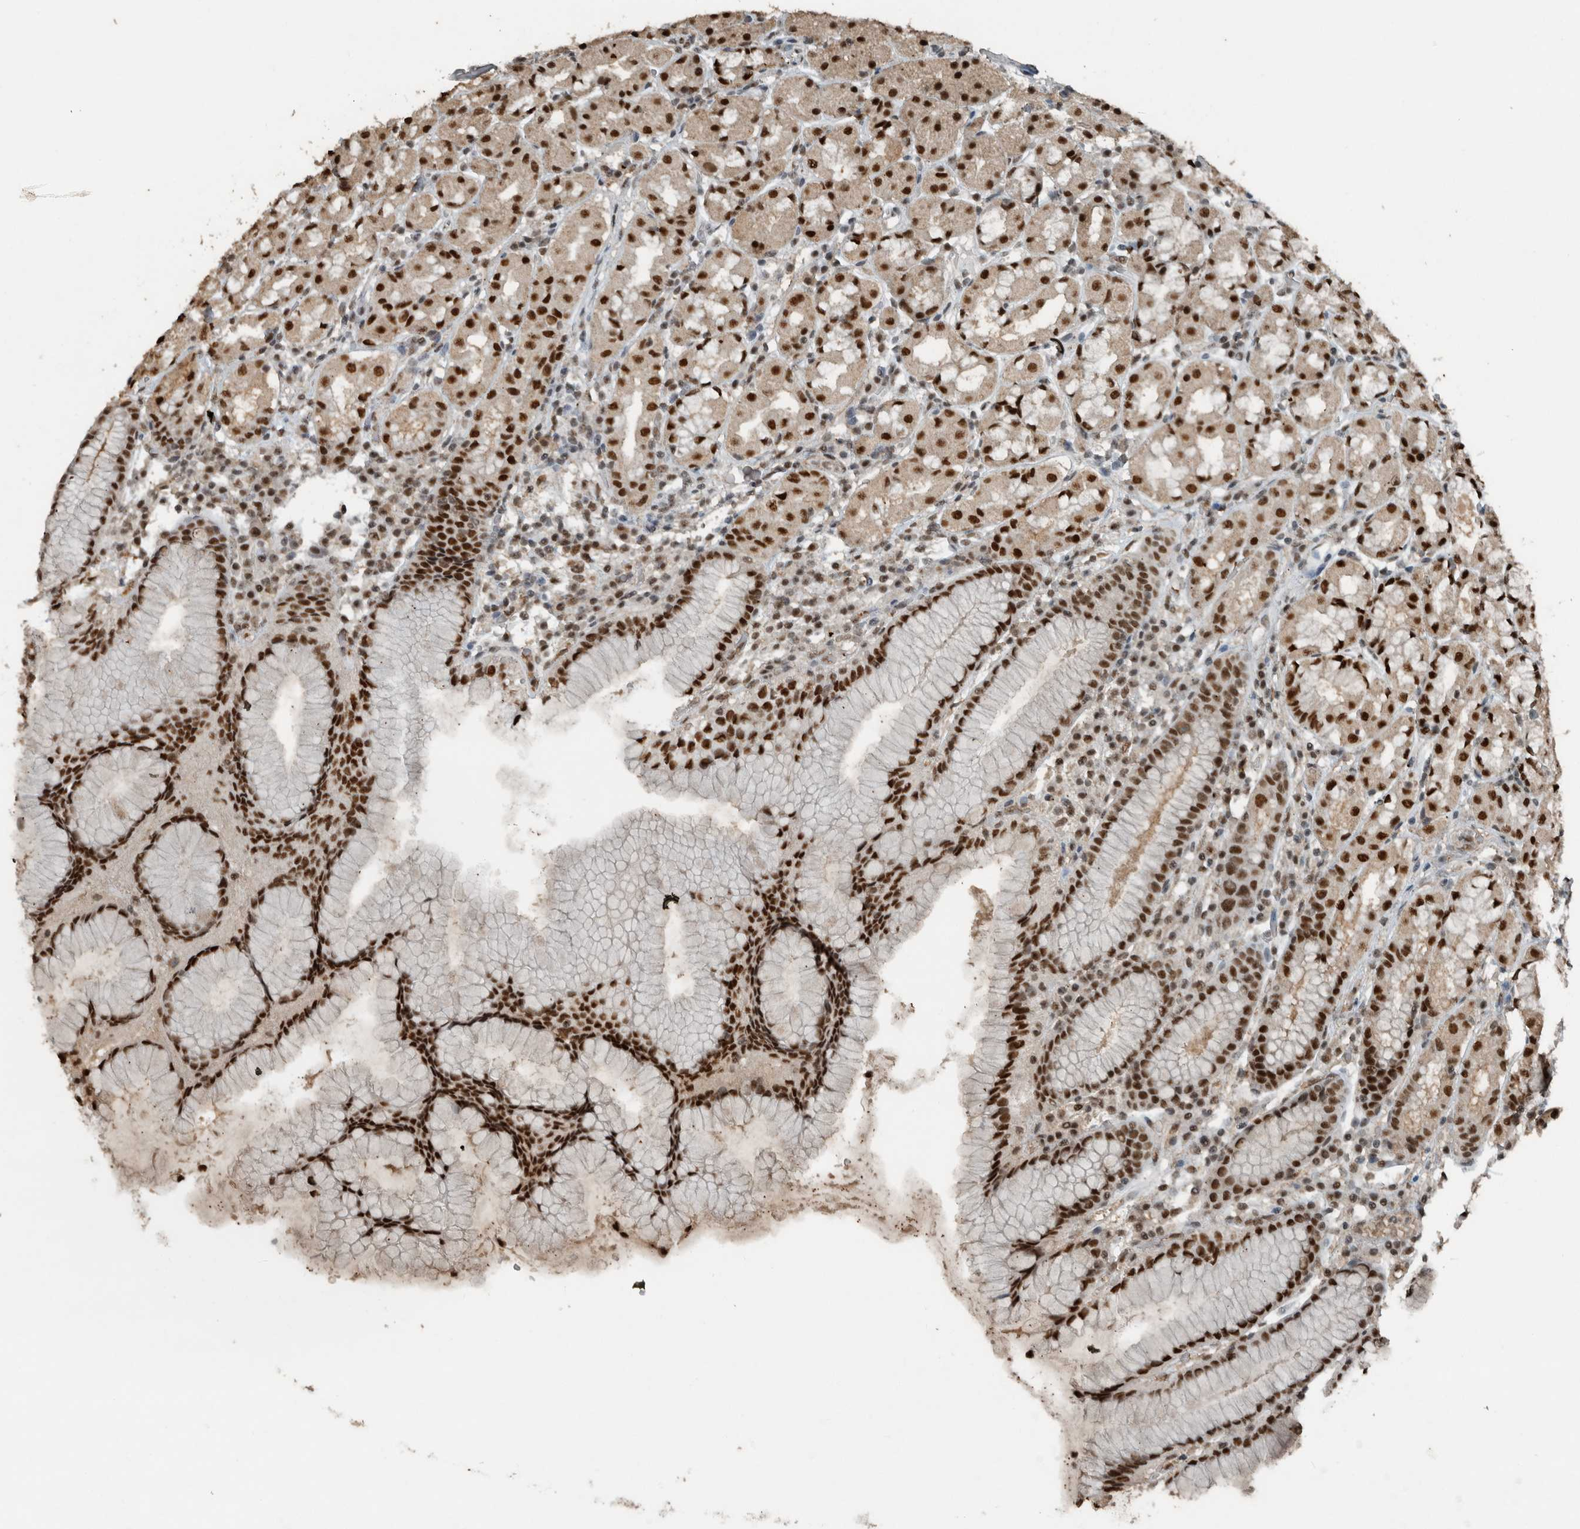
{"staining": {"intensity": "strong", "quantity": ">75%", "location": "nuclear"}, "tissue": "stomach", "cell_type": "Glandular cells", "image_type": "normal", "snomed": [{"axis": "morphology", "description": "Normal tissue, NOS"}, {"axis": "topography", "description": "Stomach, lower"}], "caption": "DAB immunohistochemical staining of normal human stomach displays strong nuclear protein expression in about >75% of glandular cells.", "gene": "ZNF24", "patient": {"sex": "female", "age": 56}}